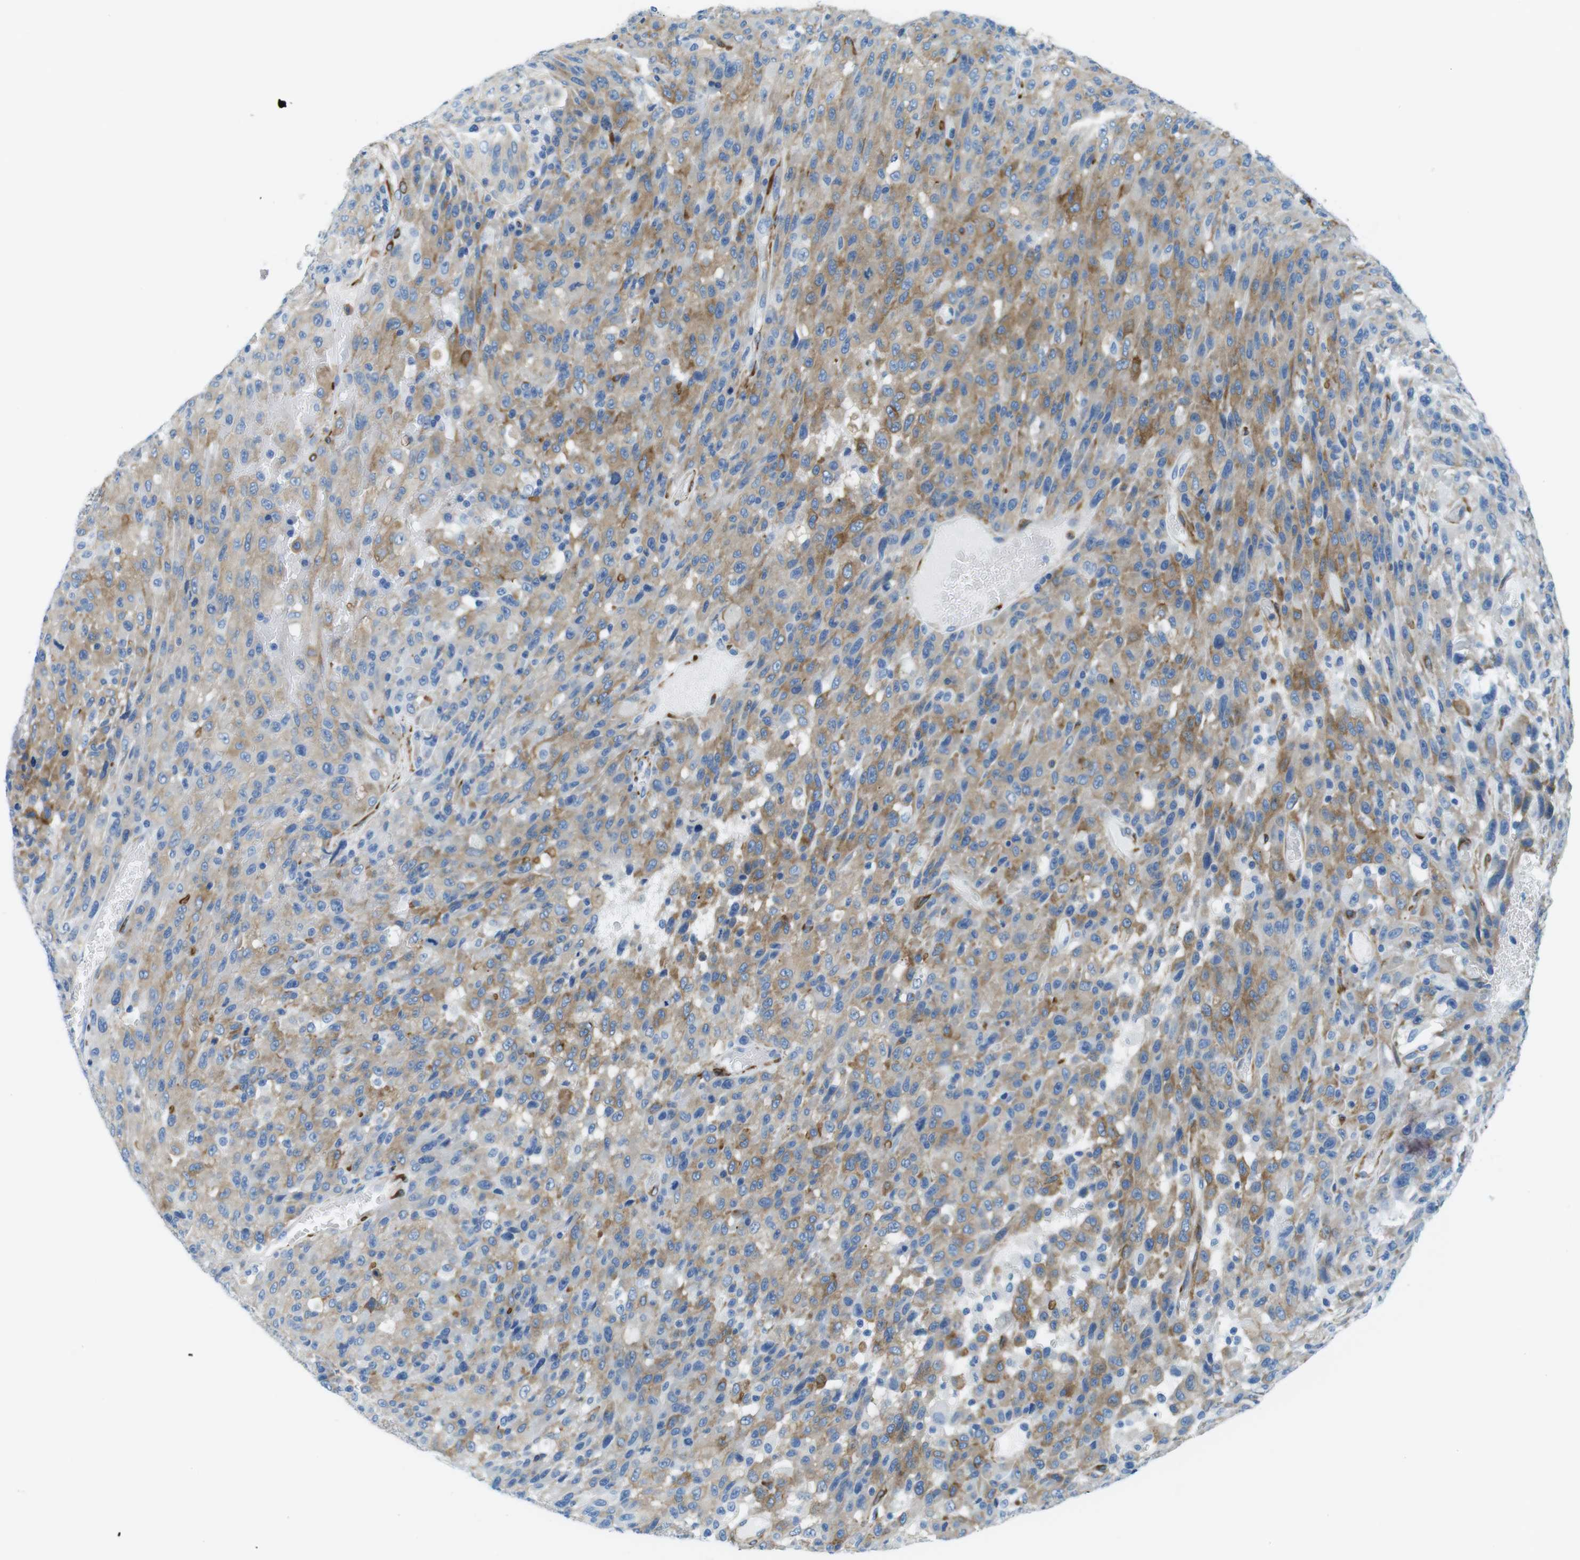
{"staining": {"intensity": "moderate", "quantity": "25%-75%", "location": "cytoplasmic/membranous"}, "tissue": "urothelial cancer", "cell_type": "Tumor cells", "image_type": "cancer", "snomed": [{"axis": "morphology", "description": "Urothelial carcinoma, High grade"}, {"axis": "topography", "description": "Urinary bladder"}], "caption": "IHC (DAB (3,3'-diaminobenzidine)) staining of human high-grade urothelial carcinoma reveals moderate cytoplasmic/membranous protein positivity in approximately 25%-75% of tumor cells.", "gene": "EMP2", "patient": {"sex": "male", "age": 66}}